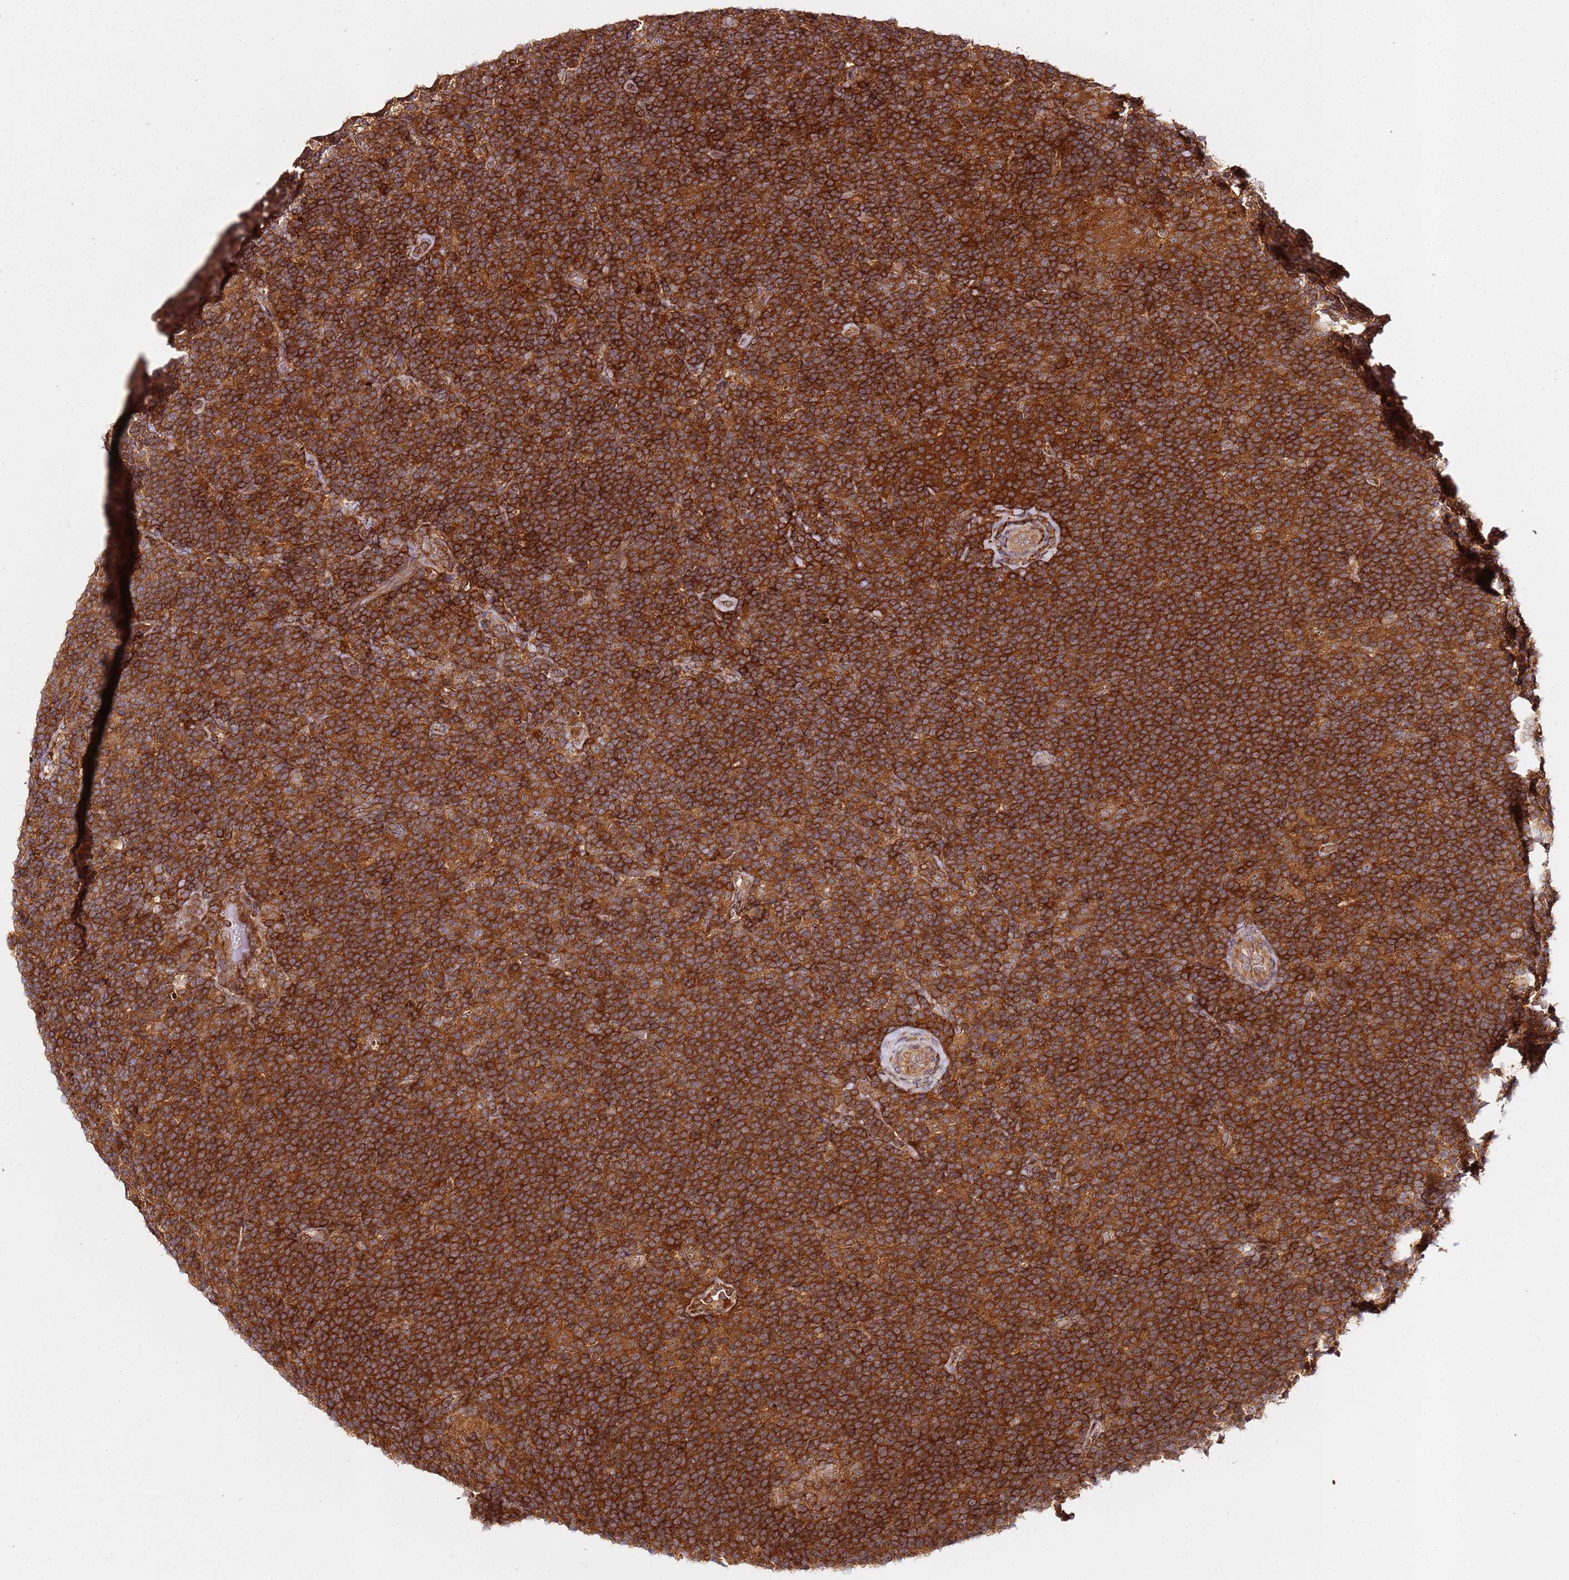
{"staining": {"intensity": "moderate", "quantity": ">75%", "location": "cytoplasmic/membranous"}, "tissue": "lymphoma", "cell_type": "Tumor cells", "image_type": "cancer", "snomed": [{"axis": "morphology", "description": "Hodgkin's disease, NOS"}, {"axis": "topography", "description": "Lymph node"}], "caption": "Brown immunohistochemical staining in human lymphoma reveals moderate cytoplasmic/membranous expression in about >75% of tumor cells. (Stains: DAB (3,3'-diaminobenzidine) in brown, nuclei in blue, Microscopy: brightfield microscopy at high magnification).", "gene": "PRMT7", "patient": {"sex": "female", "age": 57}}